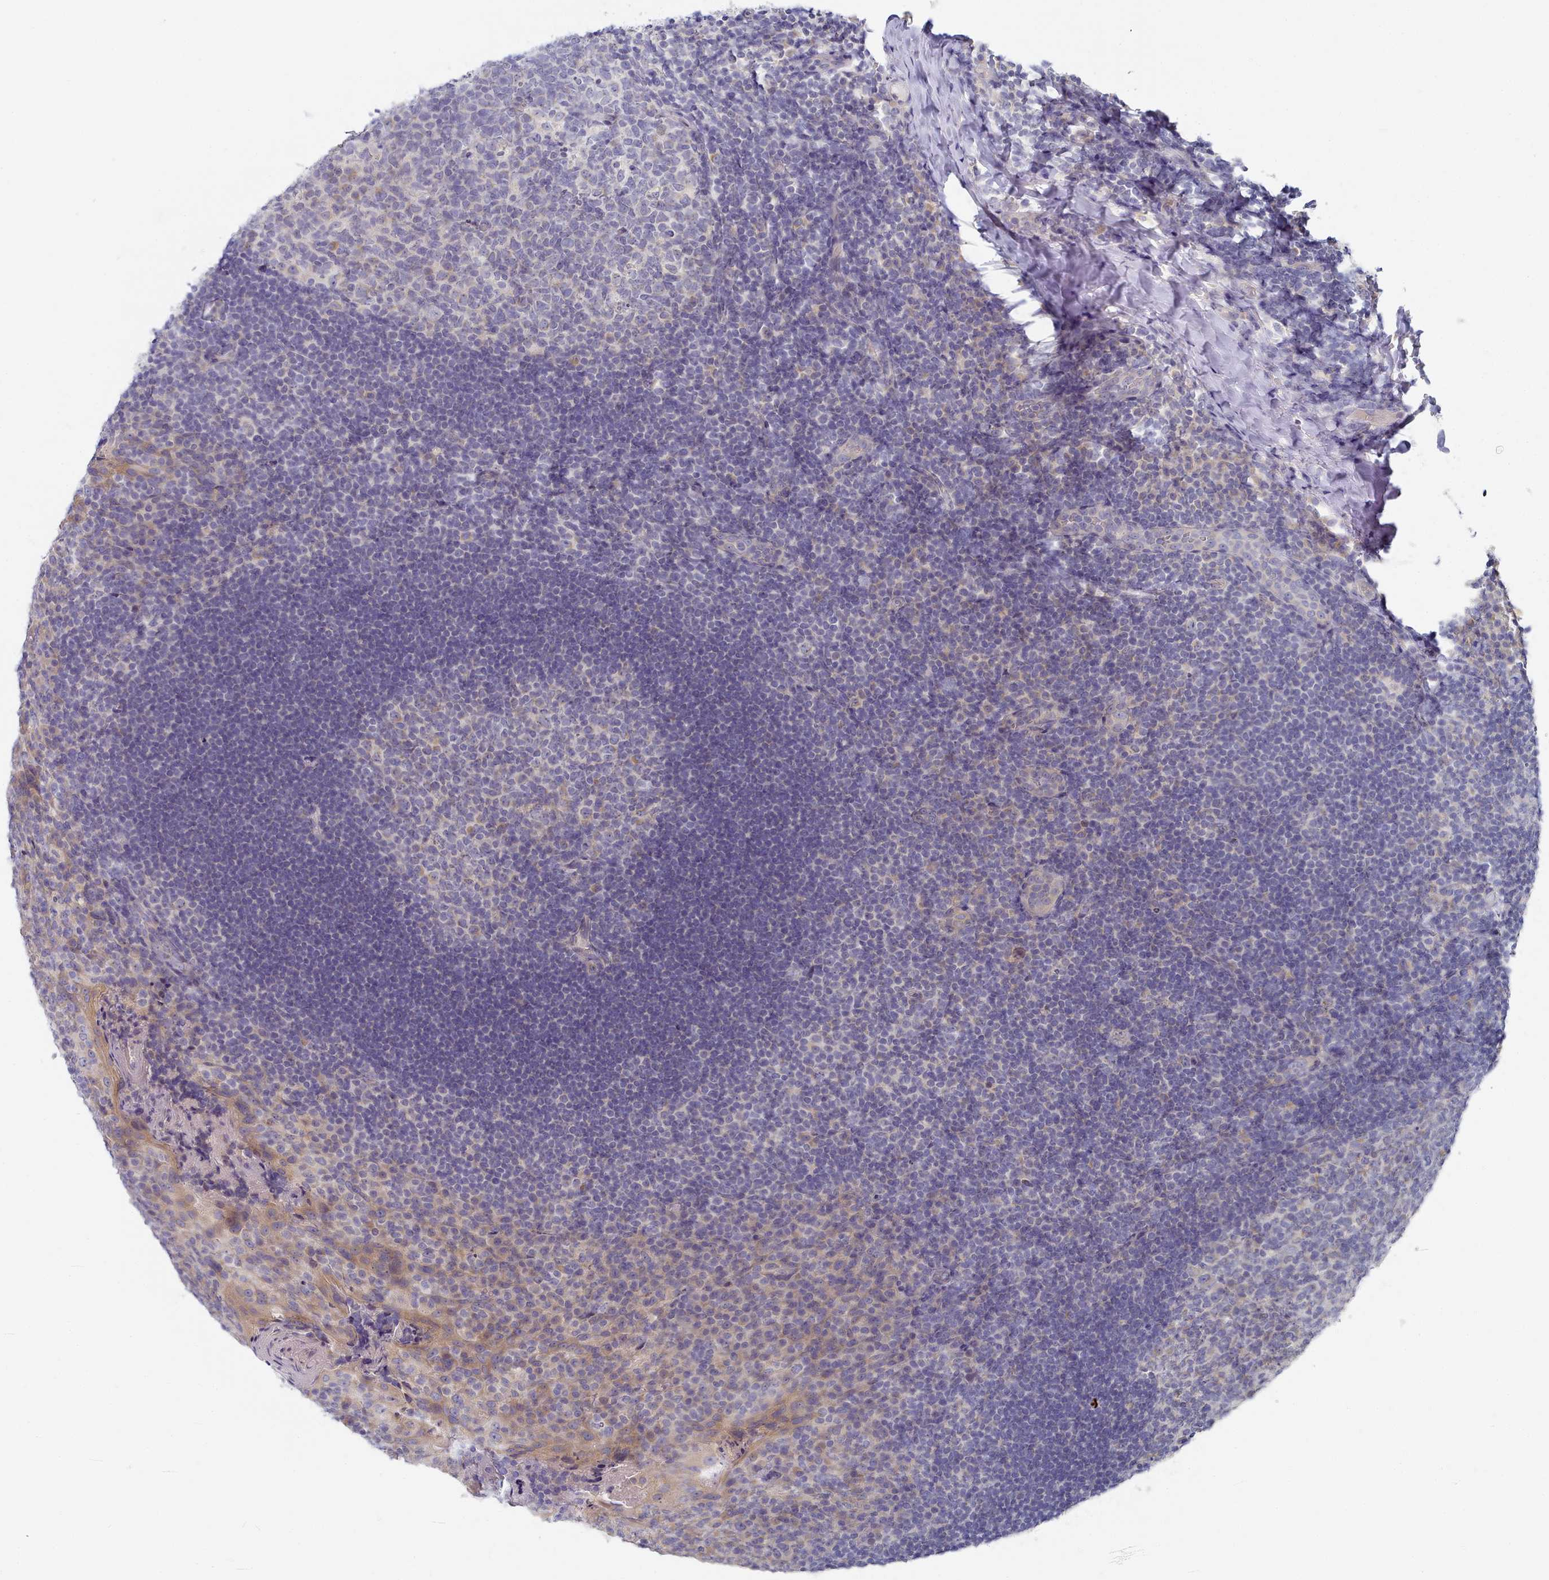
{"staining": {"intensity": "weak", "quantity": "<25%", "location": "cytoplasmic/membranous"}, "tissue": "tonsil", "cell_type": "Germinal center cells", "image_type": "normal", "snomed": [{"axis": "morphology", "description": "Normal tissue, NOS"}, {"axis": "topography", "description": "Tonsil"}], "caption": "This photomicrograph is of normal tonsil stained with immunohistochemistry to label a protein in brown with the nuclei are counter-stained blue. There is no staining in germinal center cells. (IHC, brightfield microscopy, high magnification).", "gene": "TYW1B", "patient": {"sex": "male", "age": 17}}